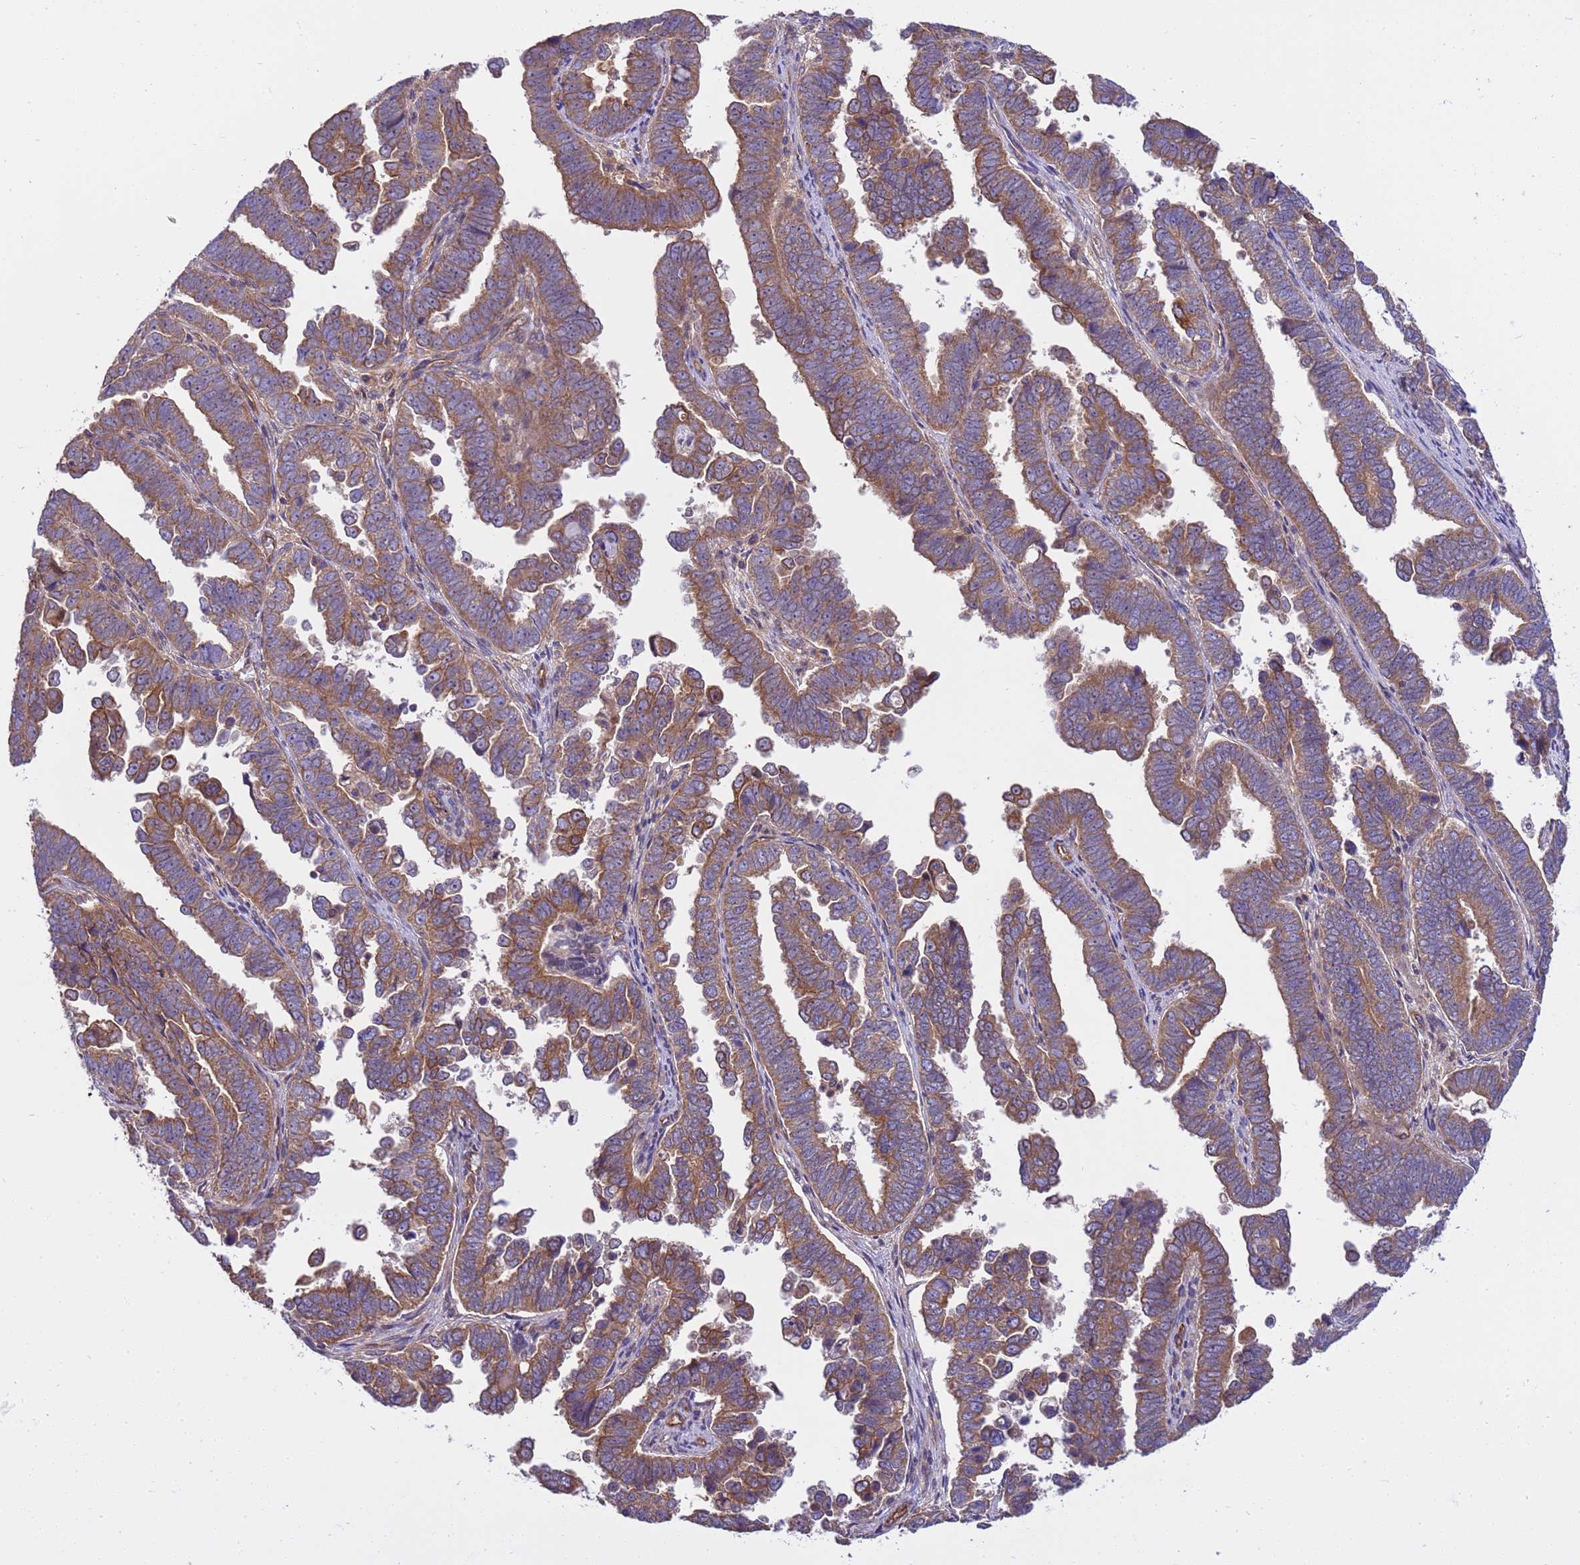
{"staining": {"intensity": "moderate", "quantity": ">75%", "location": "cytoplasmic/membranous"}, "tissue": "endometrial cancer", "cell_type": "Tumor cells", "image_type": "cancer", "snomed": [{"axis": "morphology", "description": "Adenocarcinoma, NOS"}, {"axis": "topography", "description": "Endometrium"}], "caption": "Brown immunohistochemical staining in endometrial cancer reveals moderate cytoplasmic/membranous expression in approximately >75% of tumor cells.", "gene": "SMCO3", "patient": {"sex": "female", "age": 75}}